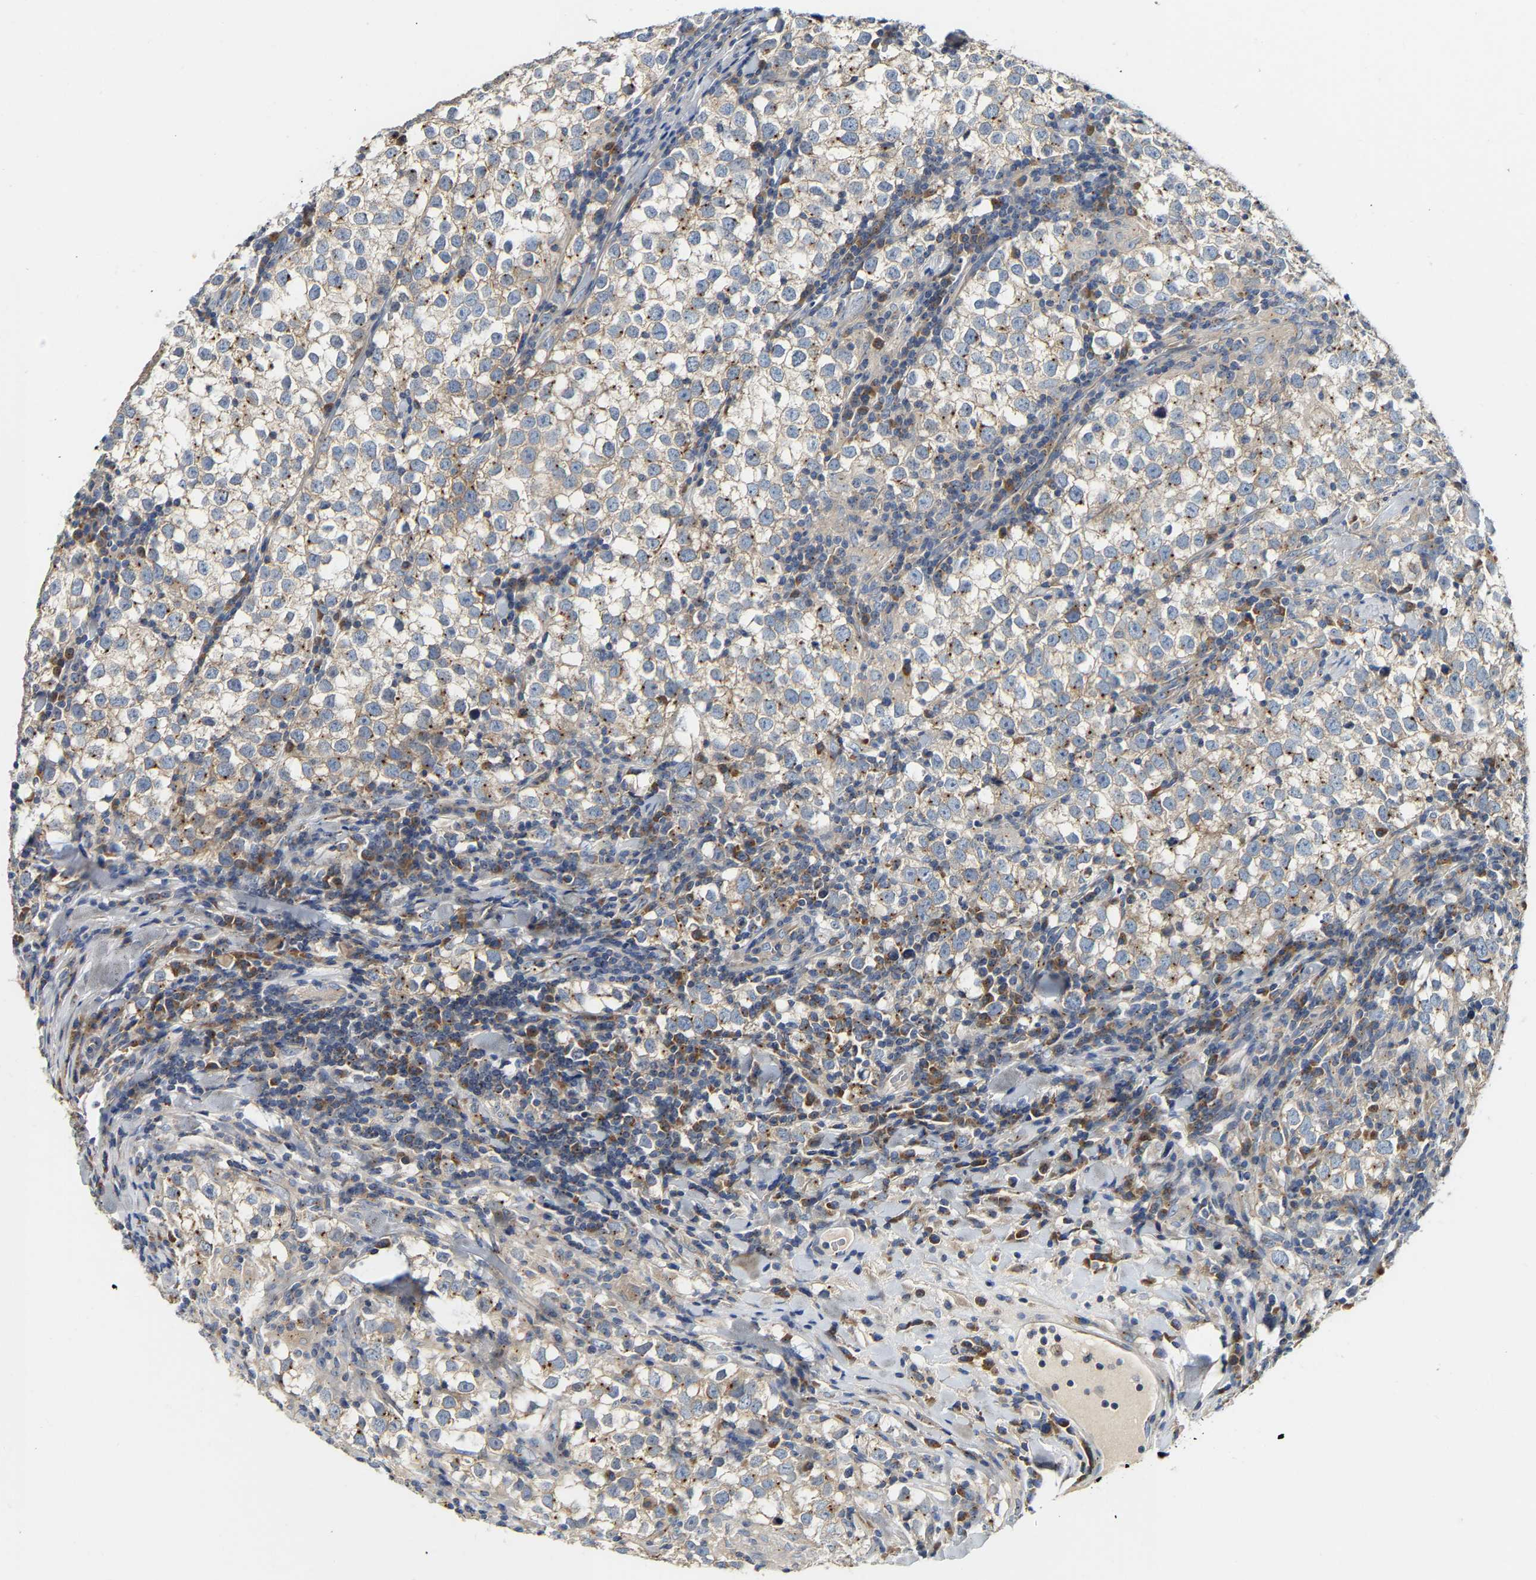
{"staining": {"intensity": "moderate", "quantity": "25%-75%", "location": "cytoplasmic/membranous"}, "tissue": "testis cancer", "cell_type": "Tumor cells", "image_type": "cancer", "snomed": [{"axis": "morphology", "description": "Seminoma, NOS"}, {"axis": "morphology", "description": "Carcinoma, Embryonal, NOS"}, {"axis": "topography", "description": "Testis"}], "caption": "This micrograph reveals testis seminoma stained with immunohistochemistry (IHC) to label a protein in brown. The cytoplasmic/membranous of tumor cells show moderate positivity for the protein. Nuclei are counter-stained blue.", "gene": "PCNT", "patient": {"sex": "male", "age": 36}}